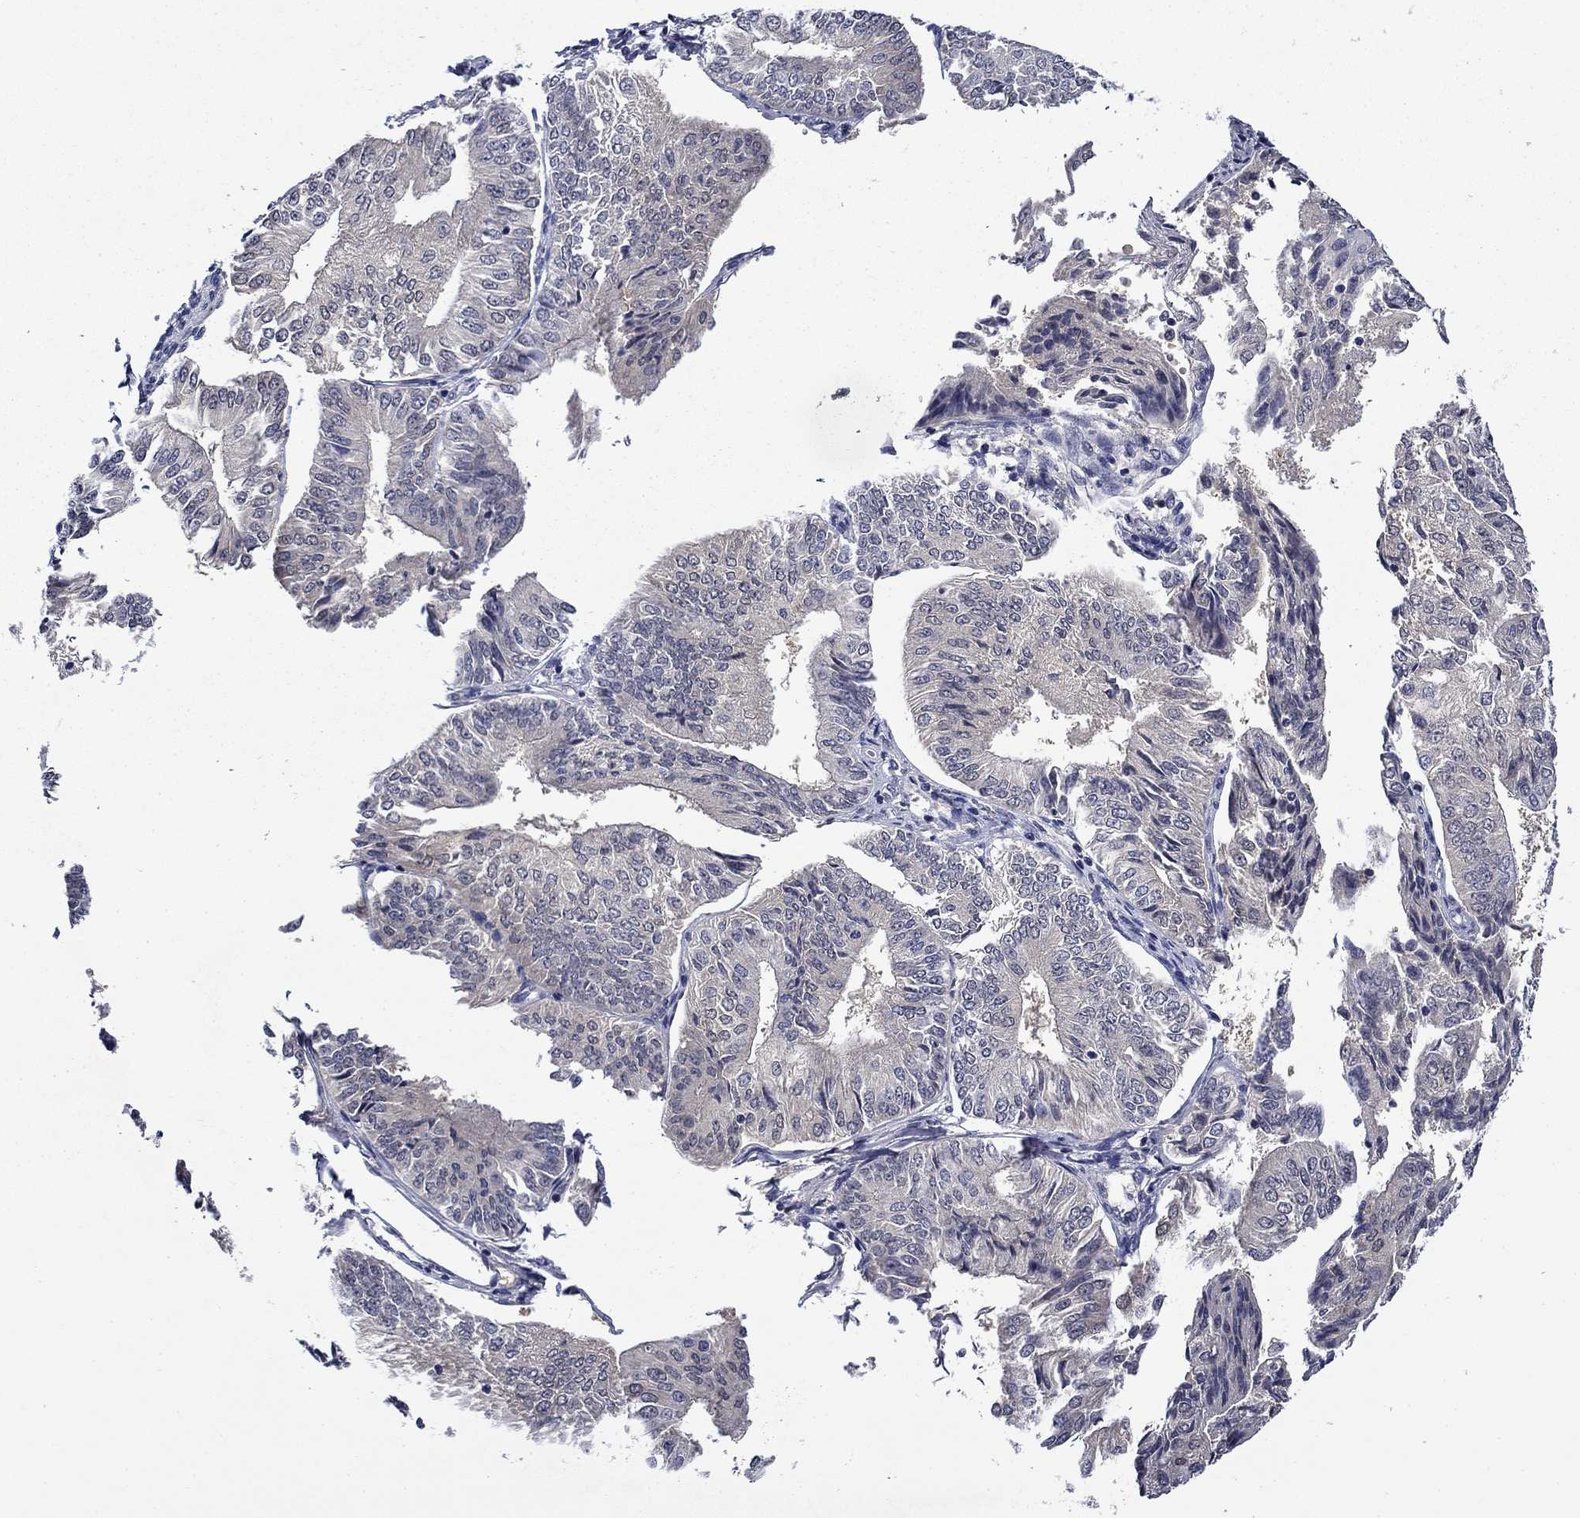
{"staining": {"intensity": "negative", "quantity": "none", "location": "none"}, "tissue": "endometrial cancer", "cell_type": "Tumor cells", "image_type": "cancer", "snomed": [{"axis": "morphology", "description": "Adenocarcinoma, NOS"}, {"axis": "topography", "description": "Endometrium"}], "caption": "Immunohistochemistry image of adenocarcinoma (endometrial) stained for a protein (brown), which displays no staining in tumor cells.", "gene": "DDTL", "patient": {"sex": "female", "age": 58}}